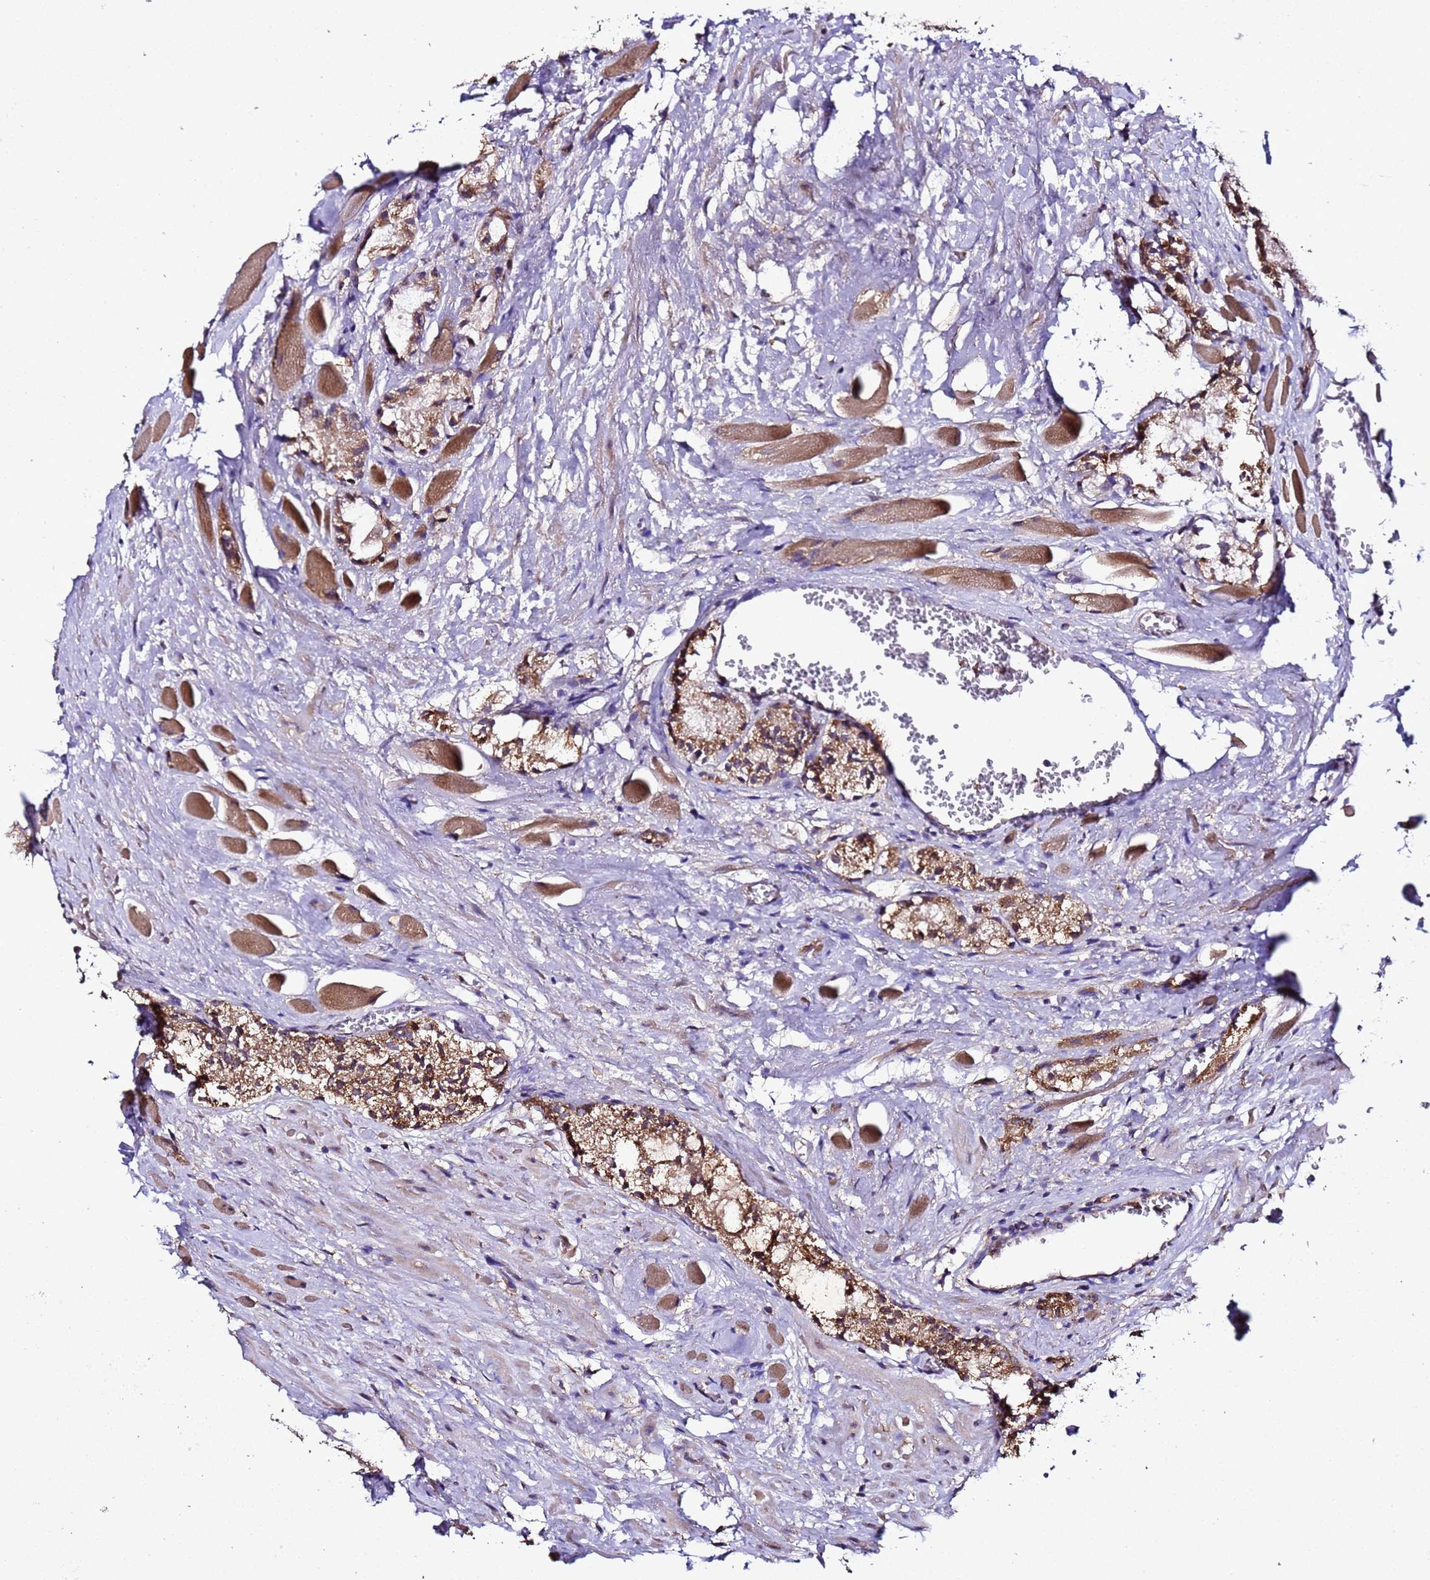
{"staining": {"intensity": "moderate", "quantity": ">75%", "location": "cytoplasmic/membranous"}, "tissue": "prostate cancer", "cell_type": "Tumor cells", "image_type": "cancer", "snomed": [{"axis": "morphology", "description": "Adenocarcinoma, Low grade"}, {"axis": "topography", "description": "Prostate"}], "caption": "Prostate cancer (adenocarcinoma (low-grade)) stained with immunohistochemistry (IHC) exhibits moderate cytoplasmic/membranous expression in approximately >75% of tumor cells. Nuclei are stained in blue.", "gene": "HSPBAP1", "patient": {"sex": "male", "age": 67}}